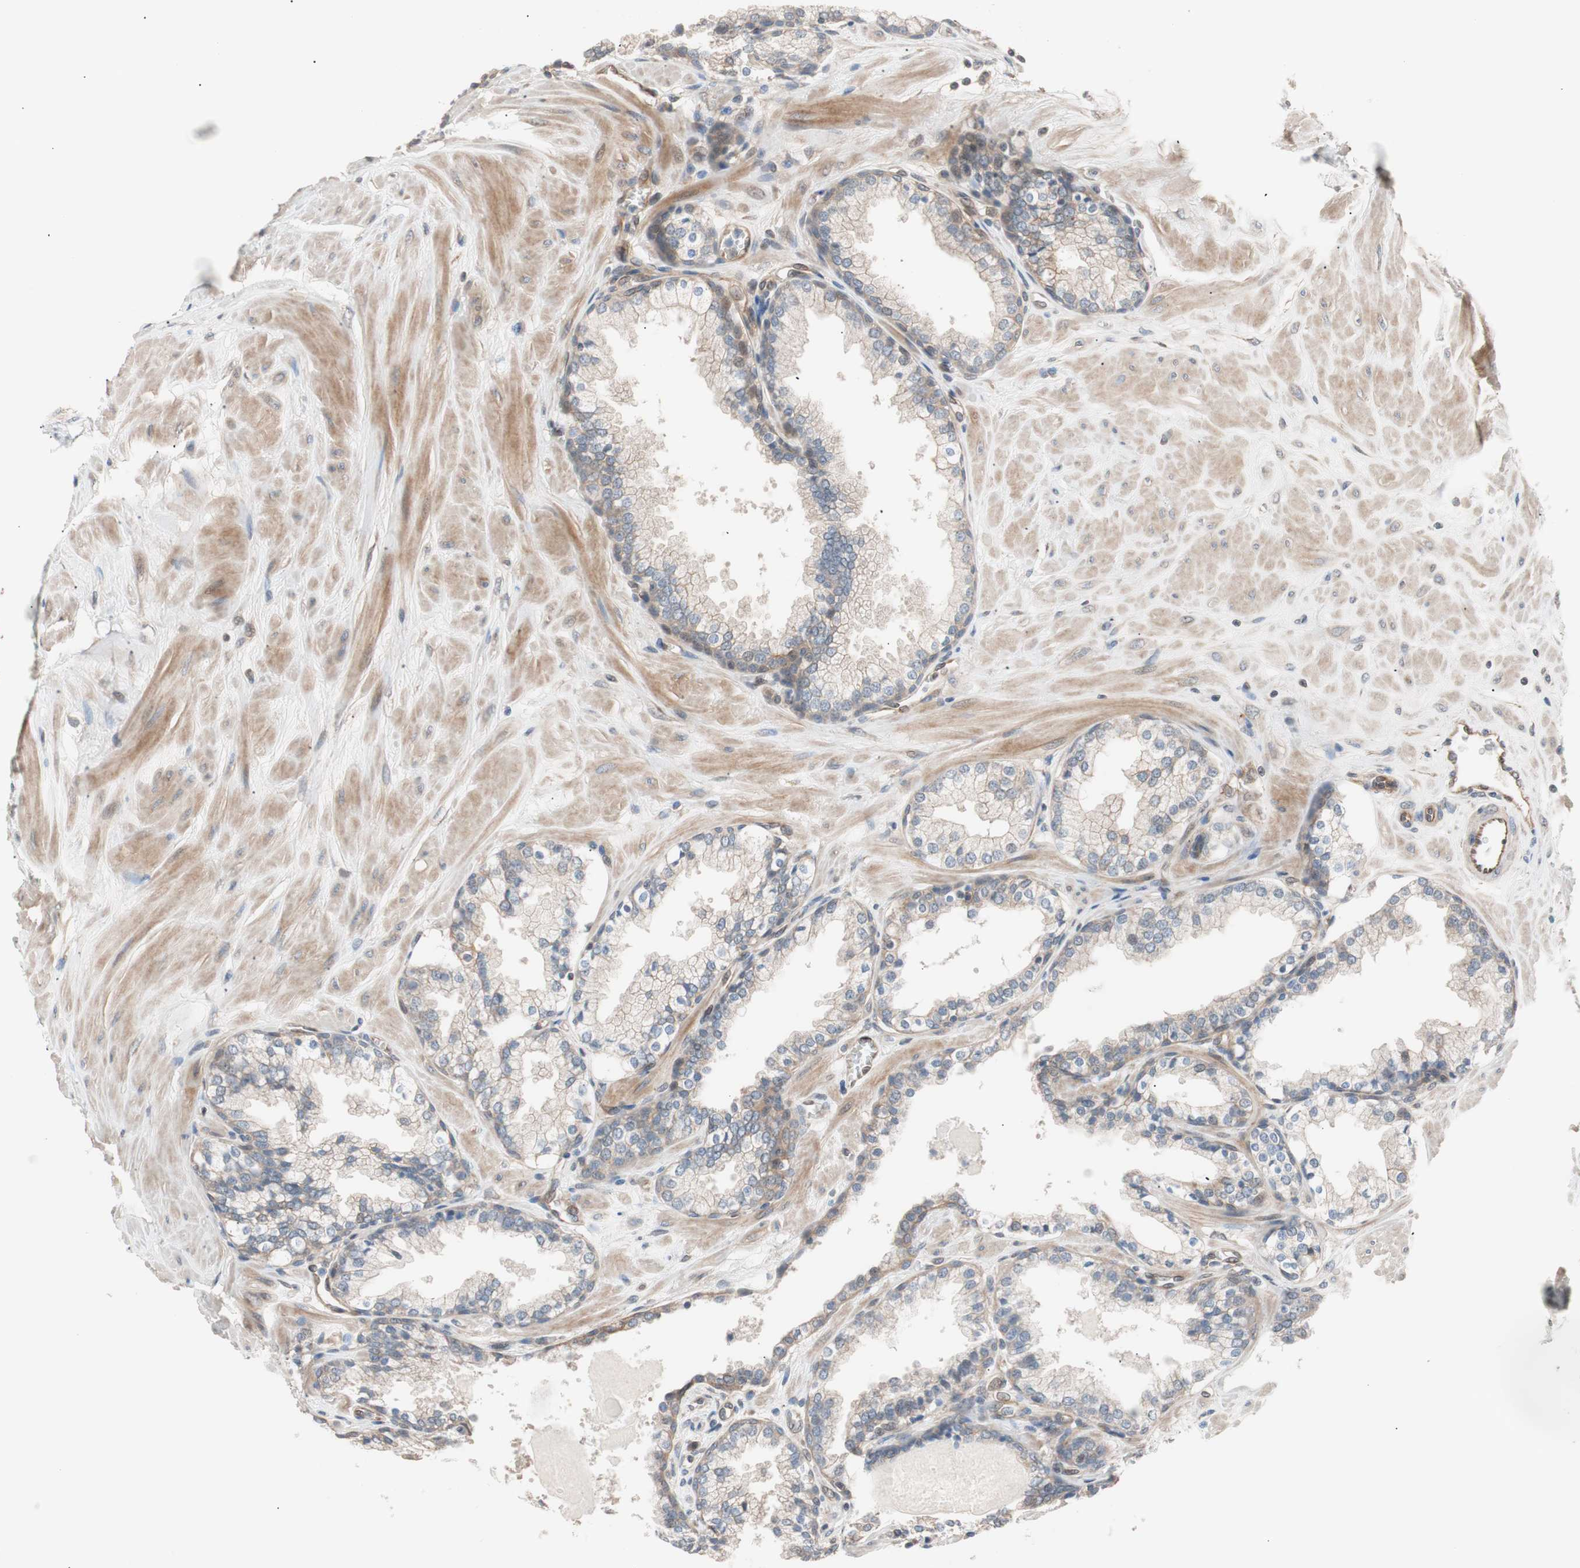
{"staining": {"intensity": "weak", "quantity": "25%-75%", "location": "cytoplasmic/membranous"}, "tissue": "prostate", "cell_type": "Glandular cells", "image_type": "normal", "snomed": [{"axis": "morphology", "description": "Normal tissue, NOS"}, {"axis": "topography", "description": "Prostate"}], "caption": "A brown stain labels weak cytoplasmic/membranous staining of a protein in glandular cells of benign prostate.", "gene": "SMG1", "patient": {"sex": "male", "age": 51}}